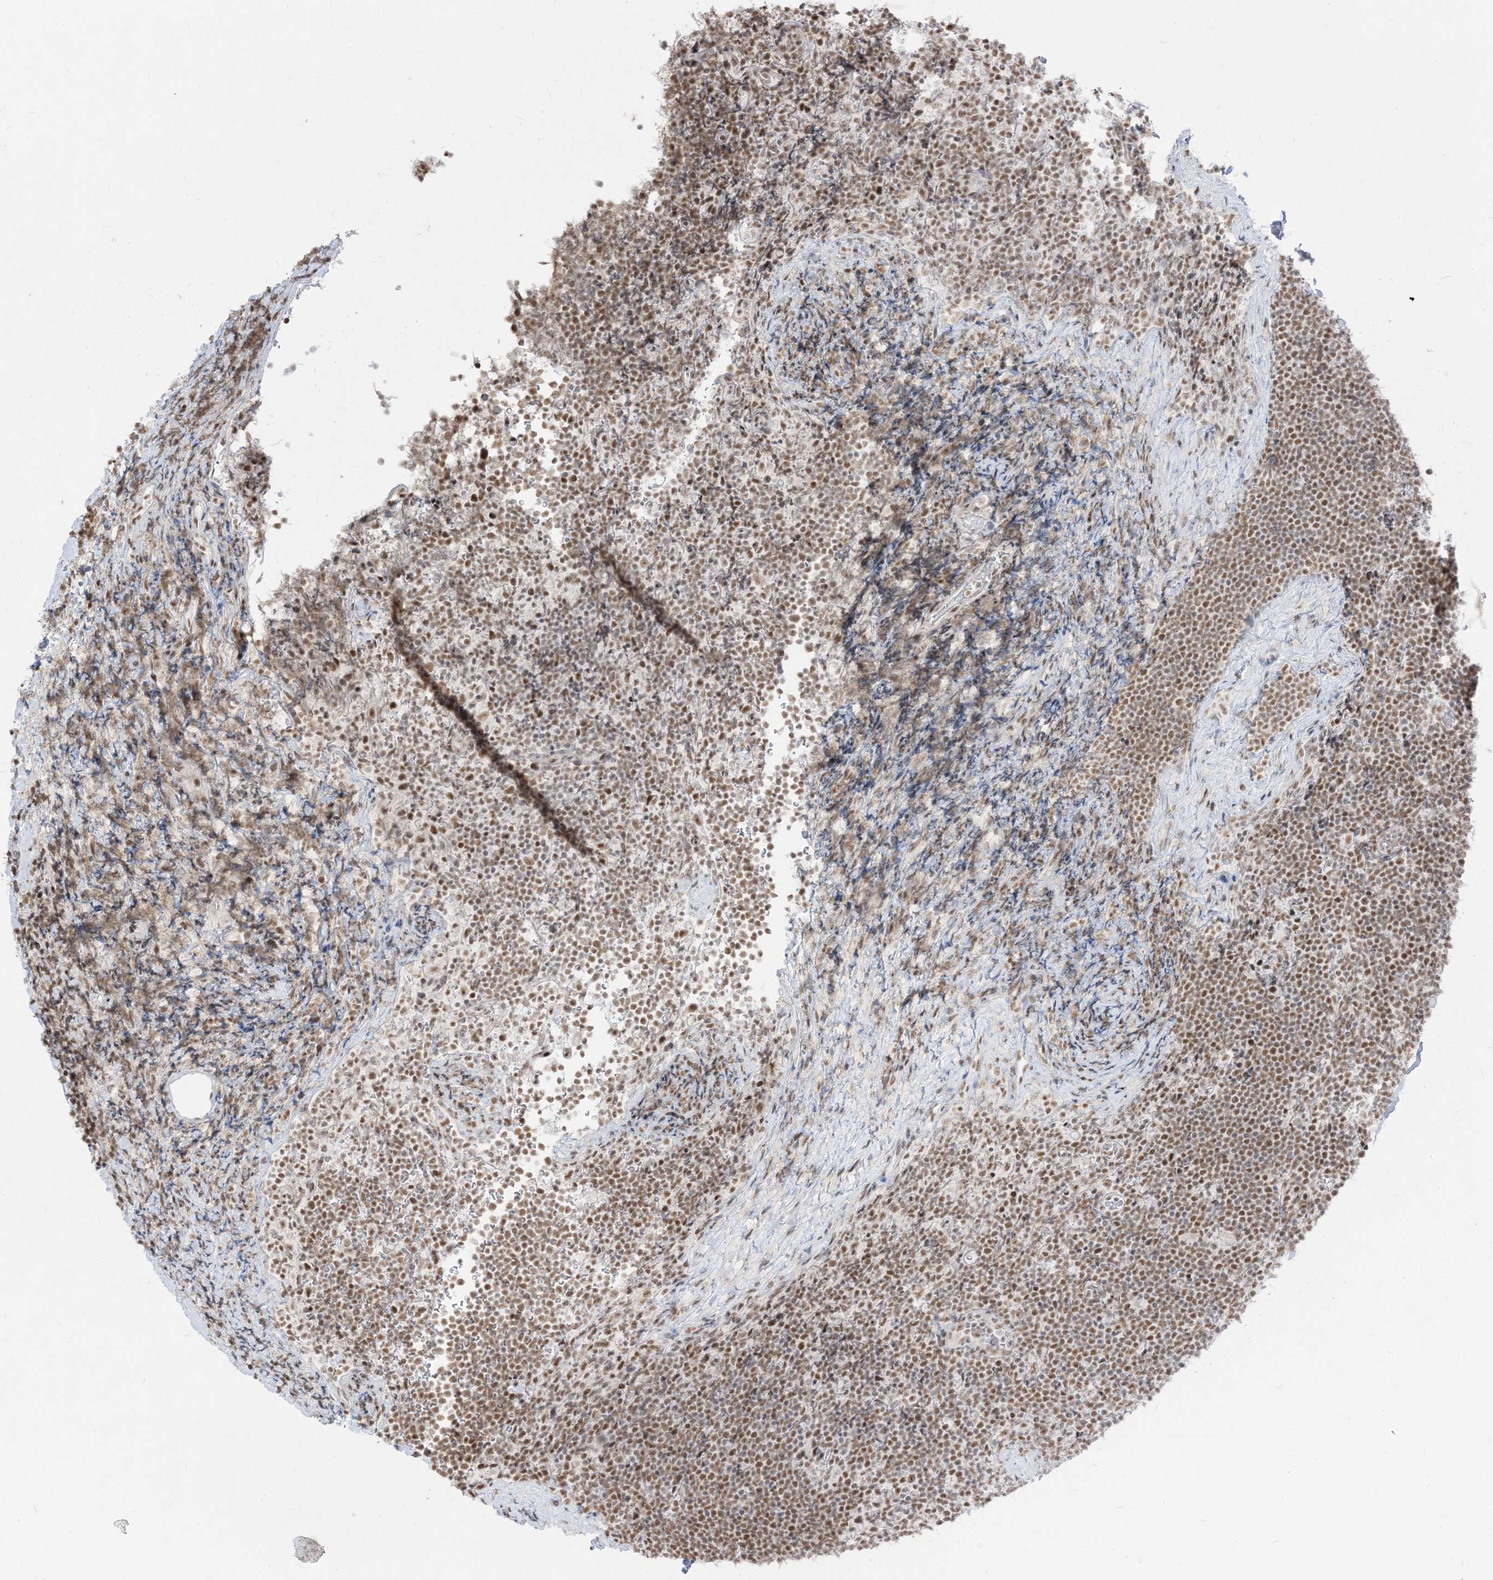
{"staining": {"intensity": "moderate", "quantity": ">75%", "location": "nuclear"}, "tissue": "lymphoma", "cell_type": "Tumor cells", "image_type": "cancer", "snomed": [{"axis": "morphology", "description": "Malignant lymphoma, non-Hodgkin's type, High grade"}, {"axis": "topography", "description": "Lymph node"}], "caption": "Immunohistochemical staining of human malignant lymphoma, non-Hodgkin's type (high-grade) reveals moderate nuclear protein expression in about >75% of tumor cells.", "gene": "ARGLU1", "patient": {"sex": "male", "age": 13}}